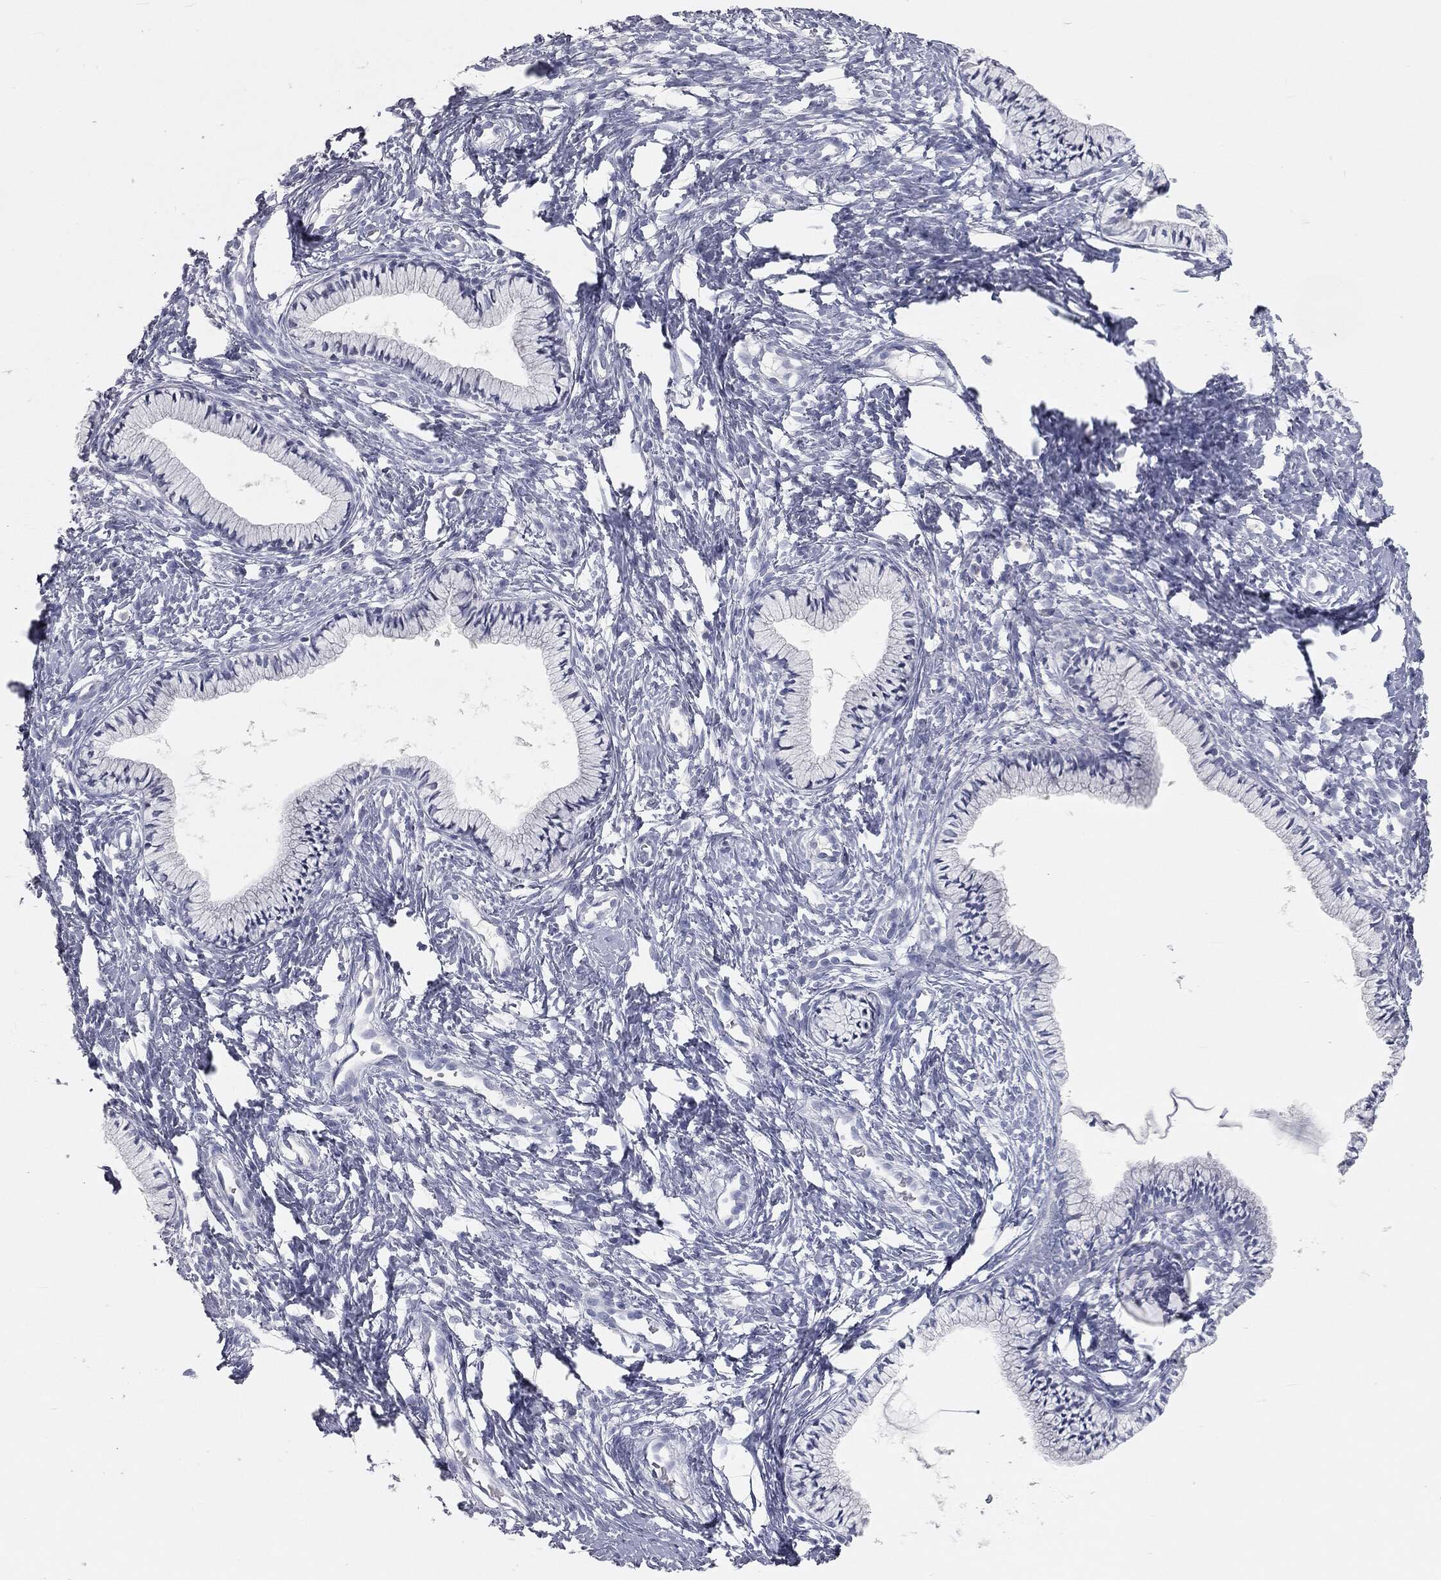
{"staining": {"intensity": "negative", "quantity": "none", "location": "none"}, "tissue": "cervix", "cell_type": "Glandular cells", "image_type": "normal", "snomed": [{"axis": "morphology", "description": "Normal tissue, NOS"}, {"axis": "topography", "description": "Cervix"}], "caption": "Image shows no protein expression in glandular cells of benign cervix. (DAB immunohistochemistry (IHC) with hematoxylin counter stain).", "gene": "PRAME", "patient": {"sex": "female", "age": 39}}